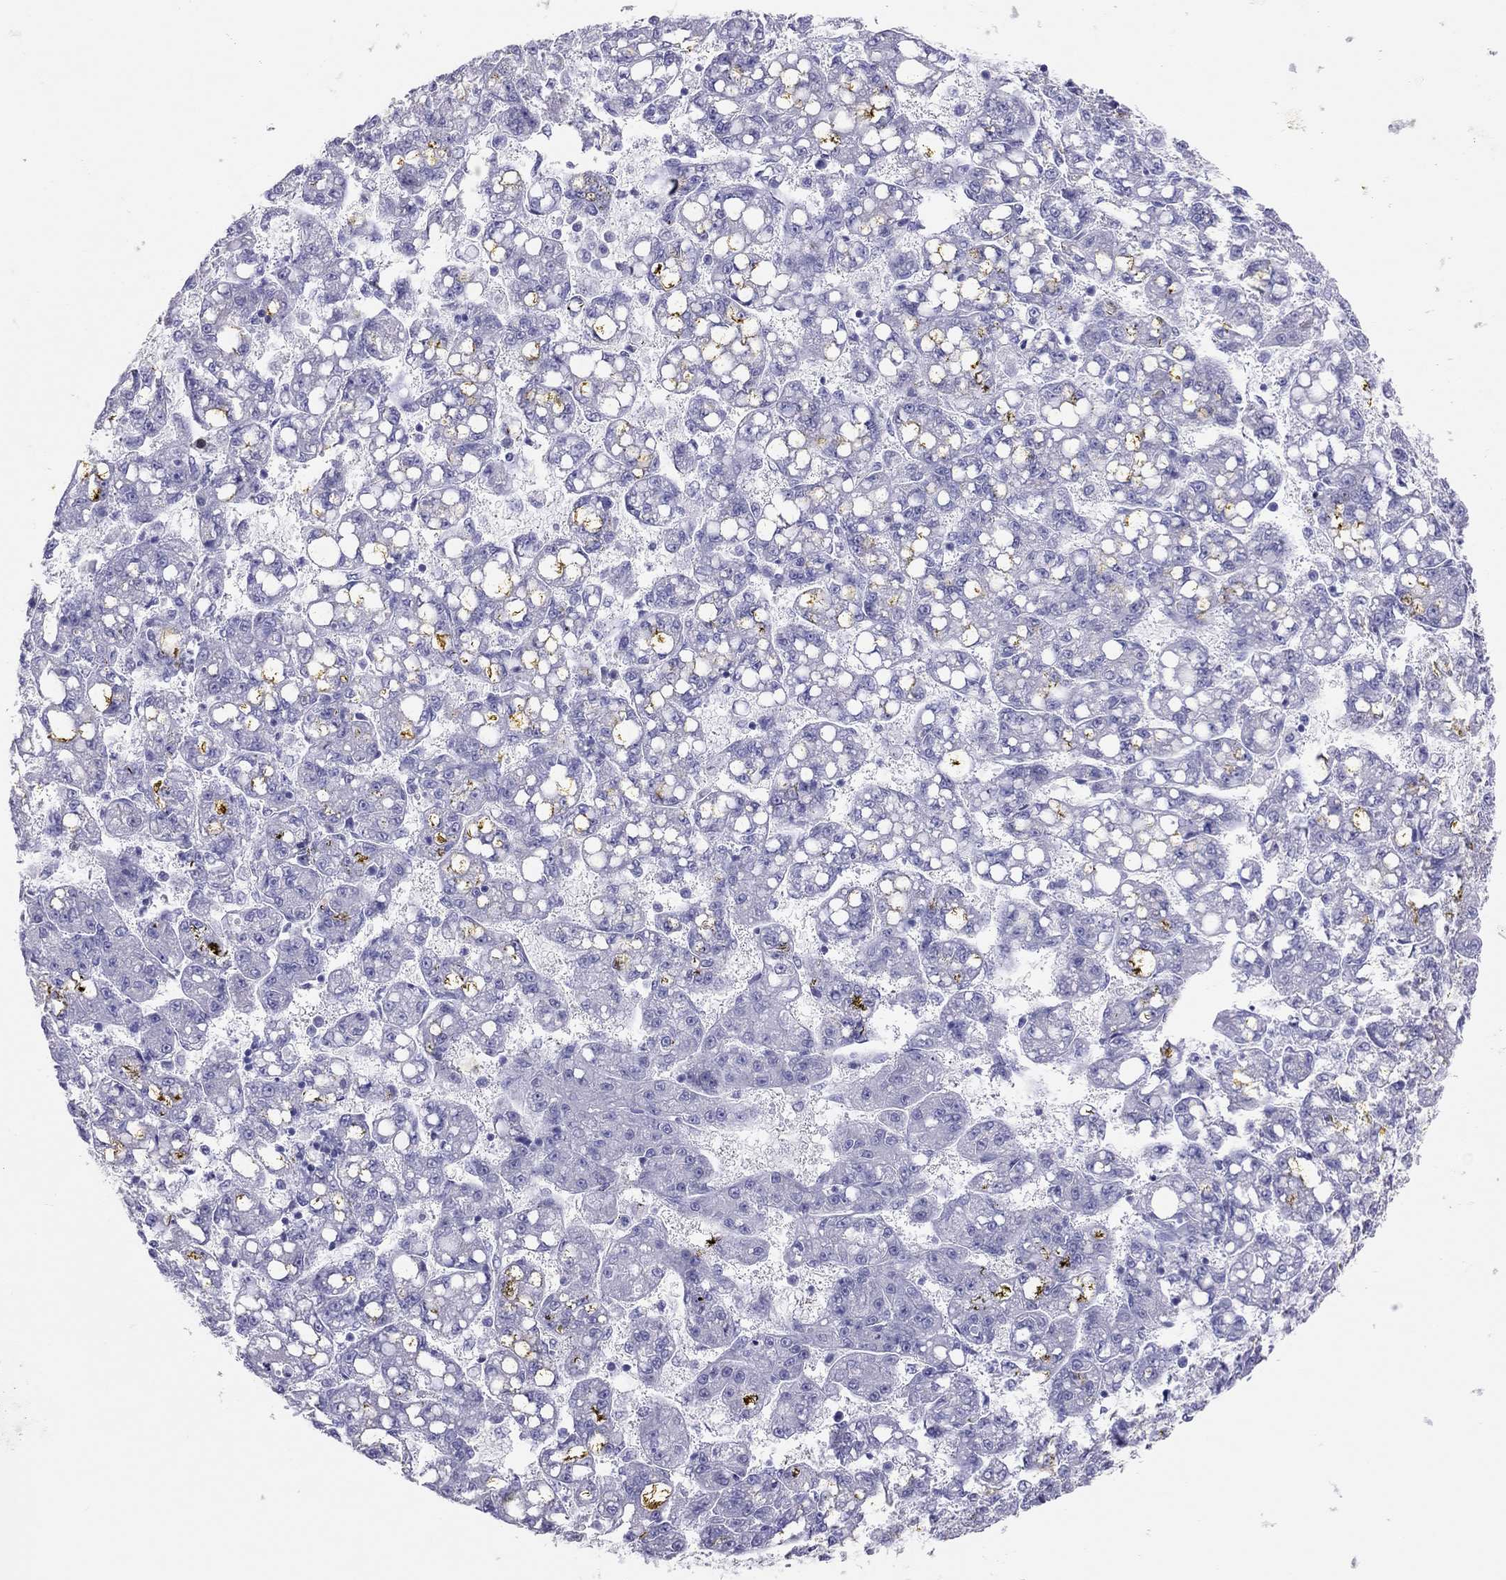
{"staining": {"intensity": "negative", "quantity": "none", "location": "none"}, "tissue": "liver cancer", "cell_type": "Tumor cells", "image_type": "cancer", "snomed": [{"axis": "morphology", "description": "Carcinoma, Hepatocellular, NOS"}, {"axis": "topography", "description": "Liver"}], "caption": "Liver cancer stained for a protein using IHC displays no positivity tumor cells.", "gene": "TSHB", "patient": {"sex": "female", "age": 65}}